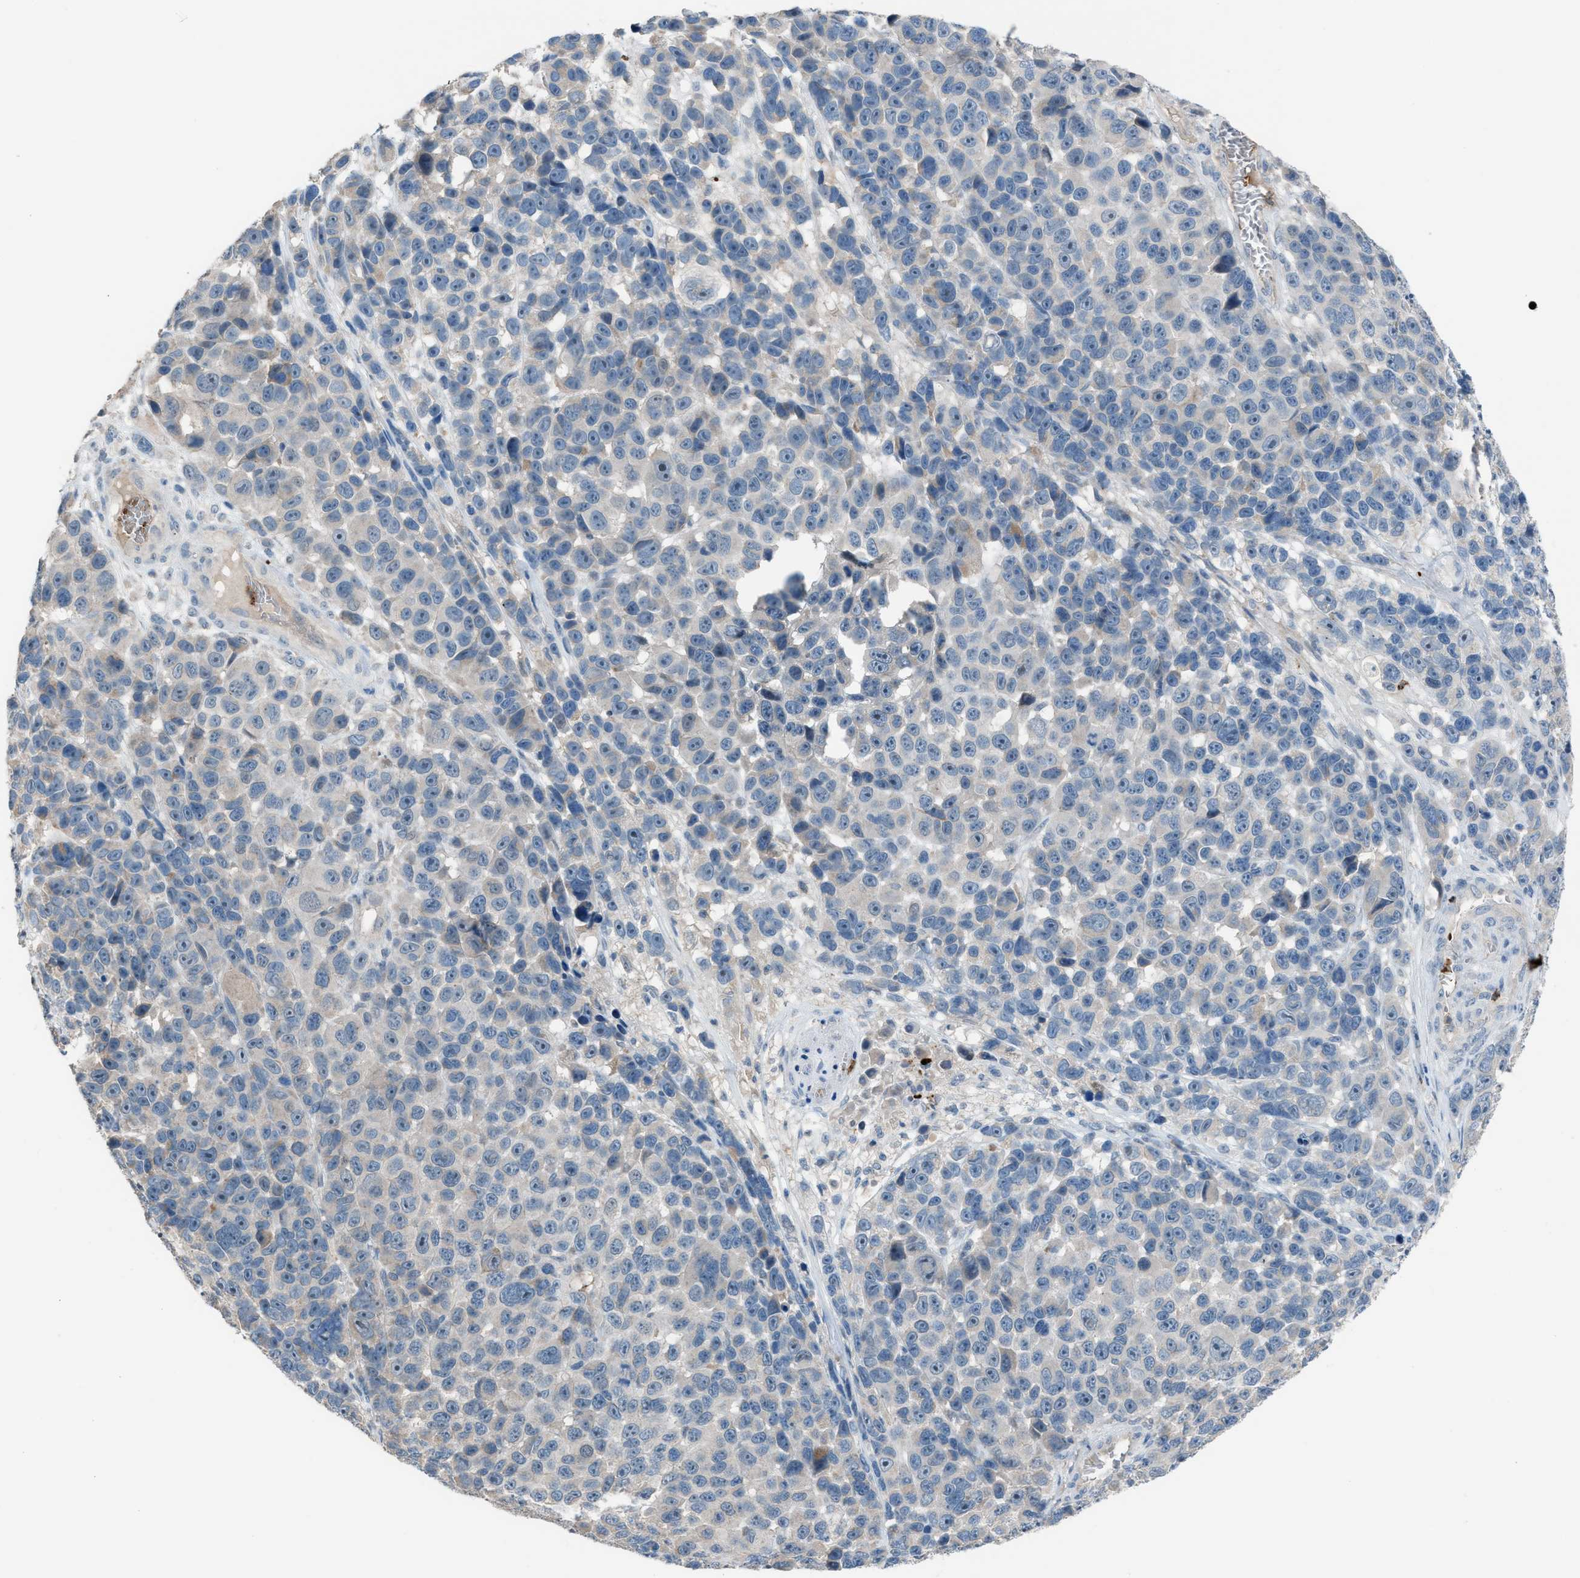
{"staining": {"intensity": "negative", "quantity": "none", "location": "none"}, "tissue": "melanoma", "cell_type": "Tumor cells", "image_type": "cancer", "snomed": [{"axis": "morphology", "description": "Malignant melanoma, NOS"}, {"axis": "topography", "description": "Skin"}], "caption": "An image of human melanoma is negative for staining in tumor cells.", "gene": "CFAP77", "patient": {"sex": "male", "age": 53}}